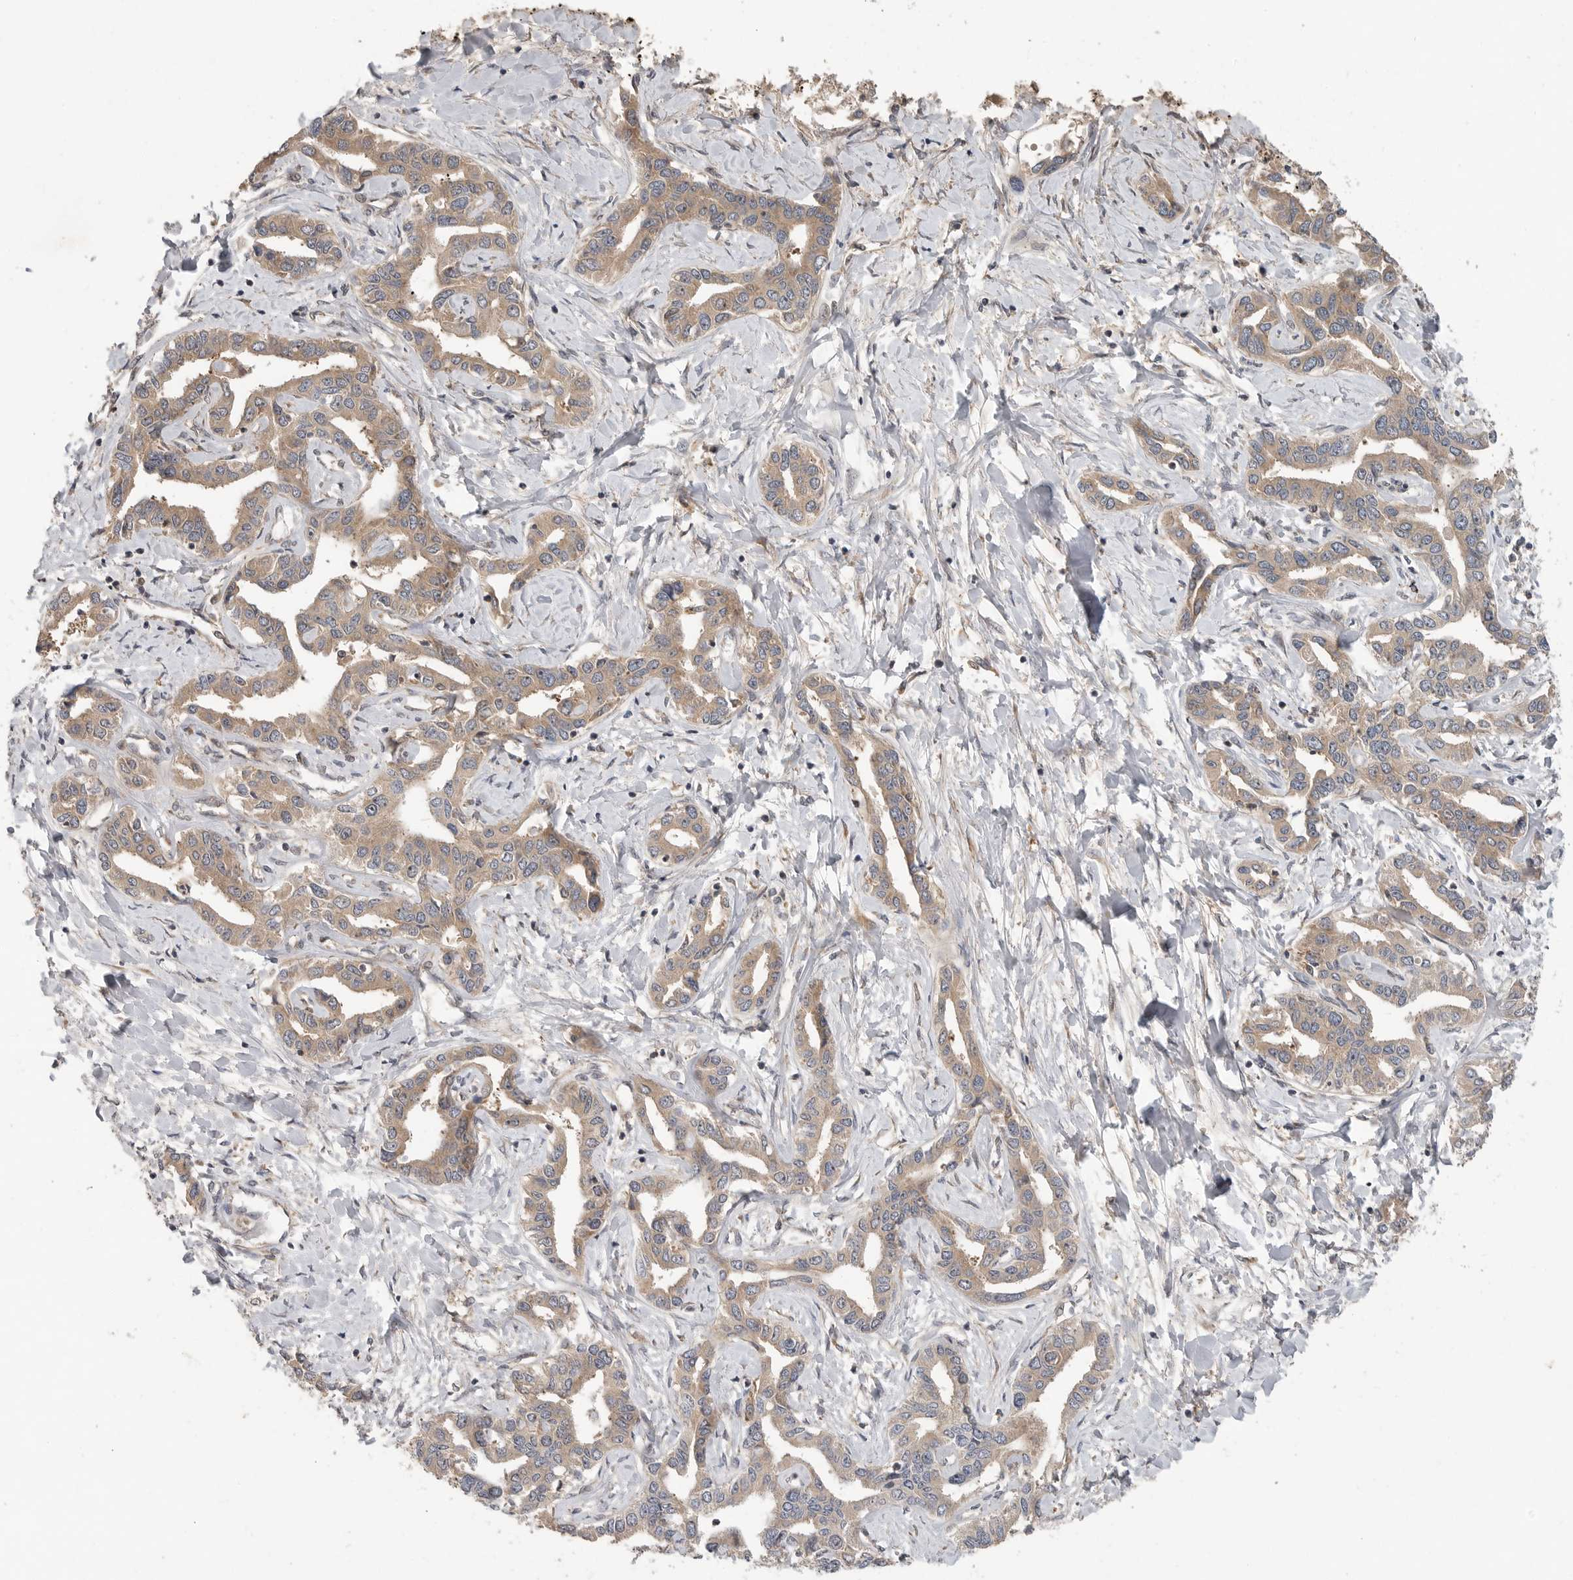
{"staining": {"intensity": "moderate", "quantity": ">75%", "location": "cytoplasmic/membranous"}, "tissue": "liver cancer", "cell_type": "Tumor cells", "image_type": "cancer", "snomed": [{"axis": "morphology", "description": "Cholangiocarcinoma"}, {"axis": "topography", "description": "Liver"}], "caption": "IHC of human cholangiocarcinoma (liver) exhibits medium levels of moderate cytoplasmic/membranous expression in approximately >75% of tumor cells.", "gene": "OSBPL9", "patient": {"sex": "male", "age": 59}}